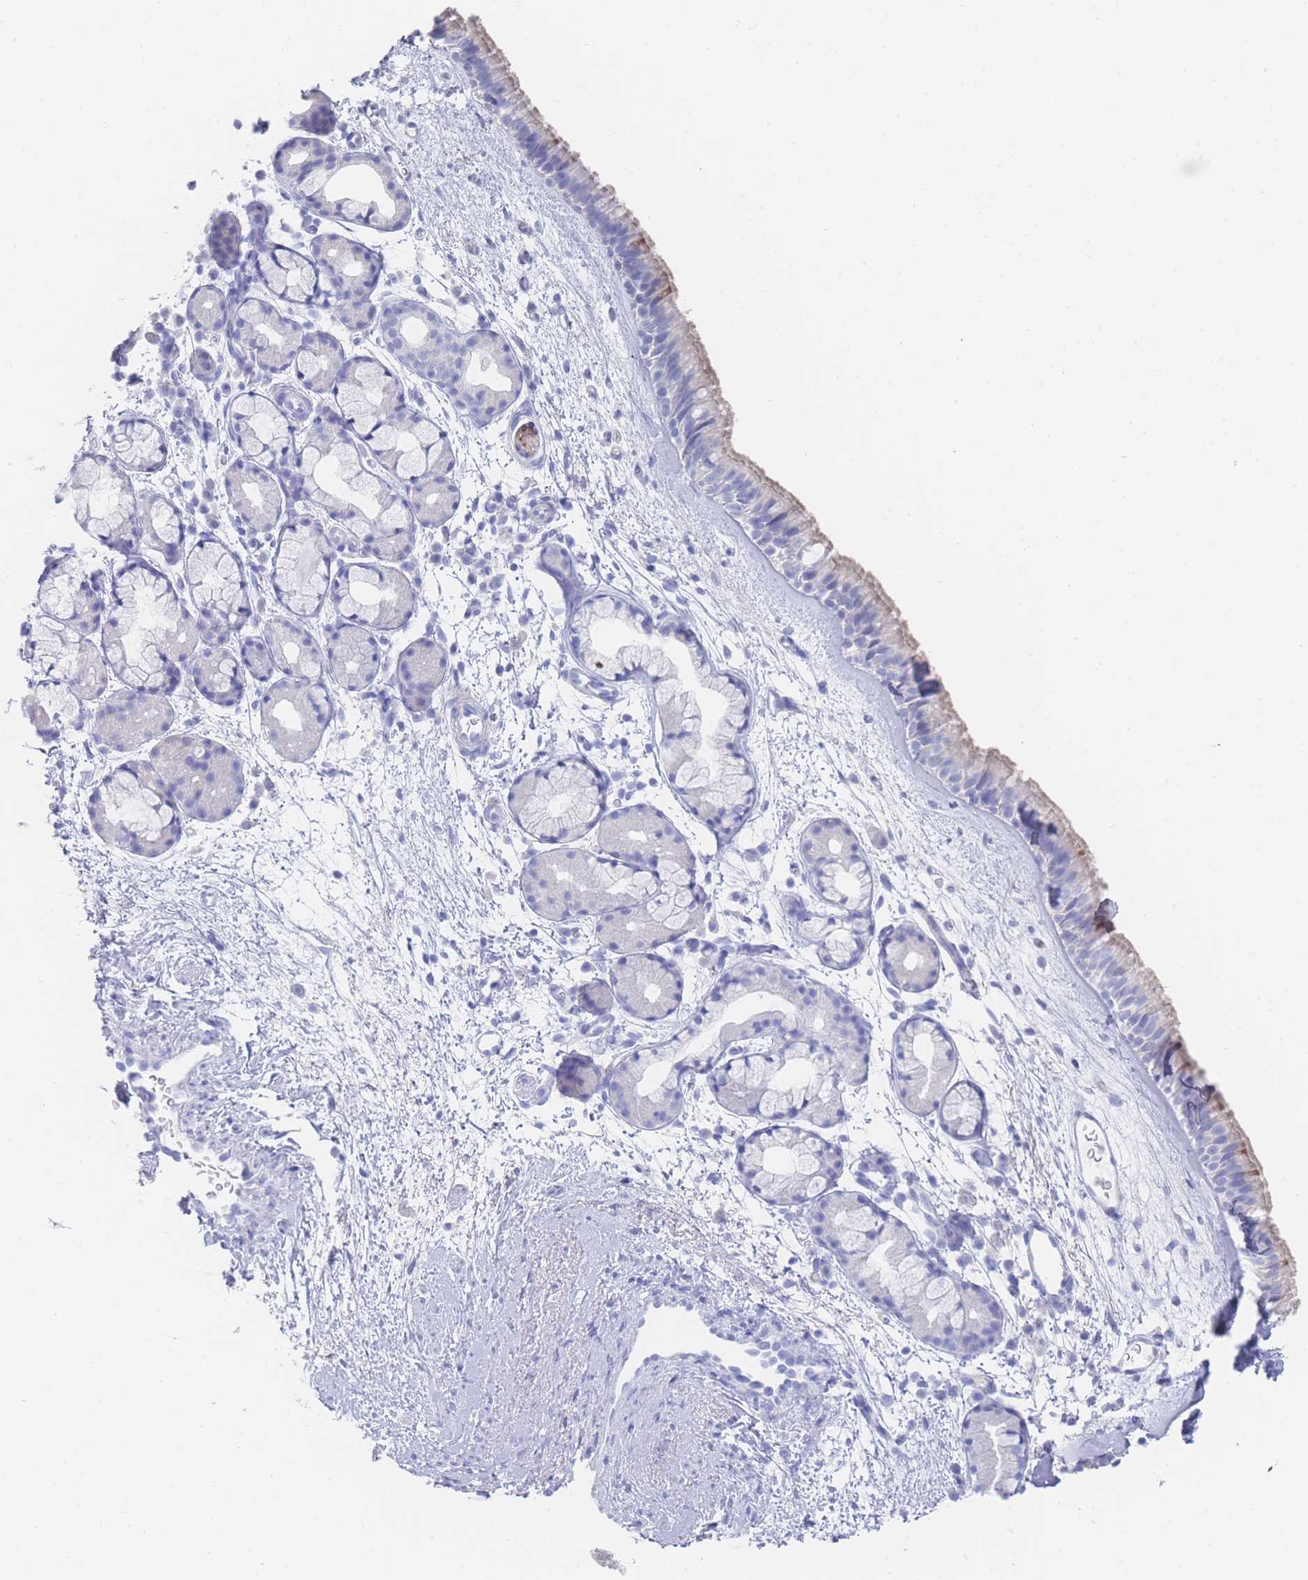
{"staining": {"intensity": "negative", "quantity": "none", "location": "none"}, "tissue": "nasopharynx", "cell_type": "Respiratory epithelial cells", "image_type": "normal", "snomed": [{"axis": "morphology", "description": "Normal tissue, NOS"}, {"axis": "topography", "description": "Nasopharynx"}], "caption": "A micrograph of human nasopharynx is negative for staining in respiratory epithelial cells.", "gene": "LRRC37A2", "patient": {"sex": "female", "age": 81}}